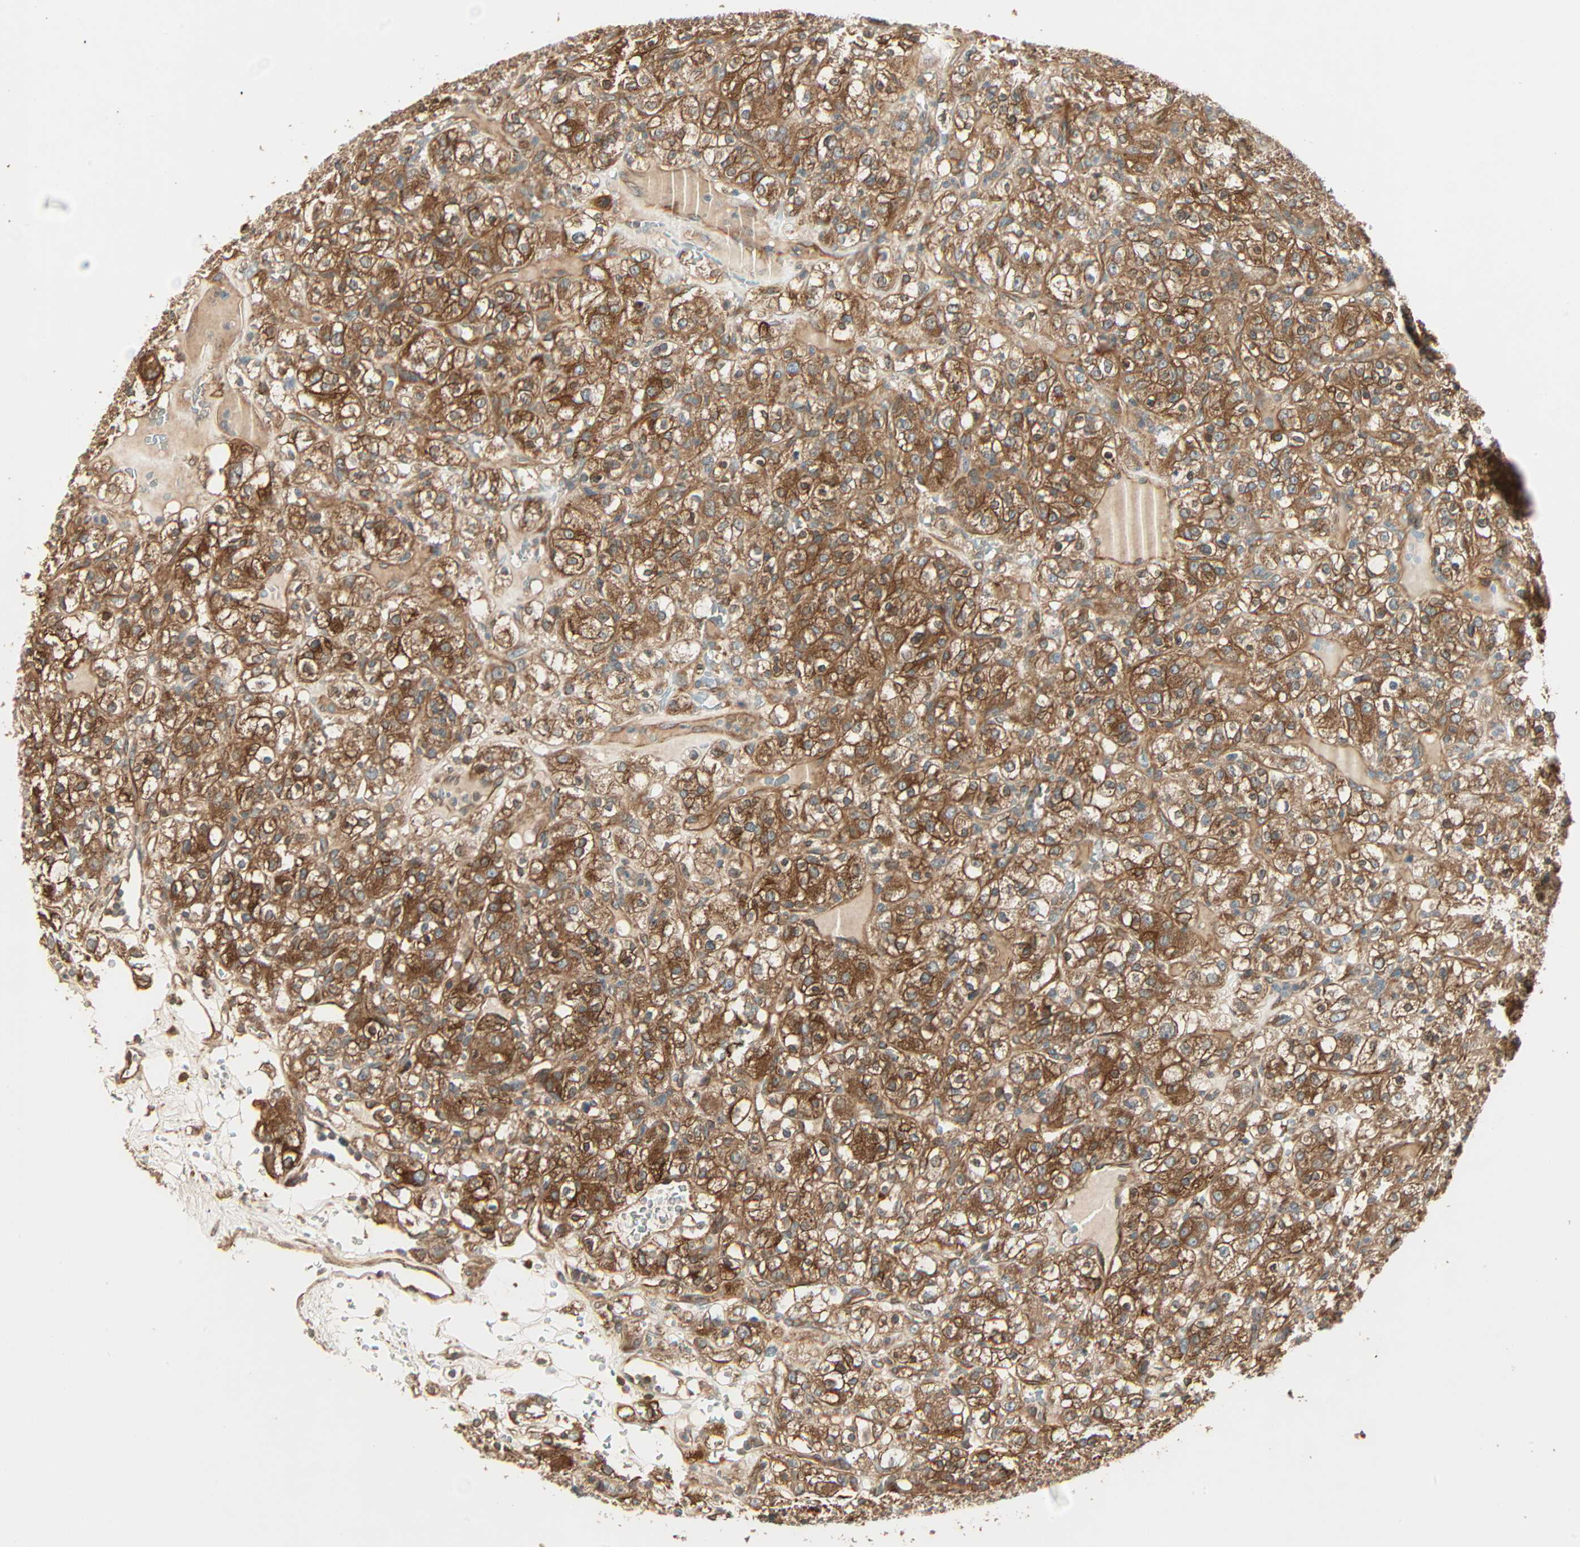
{"staining": {"intensity": "moderate", "quantity": ">75%", "location": "cytoplasmic/membranous"}, "tissue": "renal cancer", "cell_type": "Tumor cells", "image_type": "cancer", "snomed": [{"axis": "morphology", "description": "Normal tissue, NOS"}, {"axis": "morphology", "description": "Adenocarcinoma, NOS"}, {"axis": "topography", "description": "Kidney"}], "caption": "Approximately >75% of tumor cells in human renal cancer exhibit moderate cytoplasmic/membranous protein staining as visualized by brown immunohistochemical staining.", "gene": "GALK1", "patient": {"sex": "female", "age": 72}}